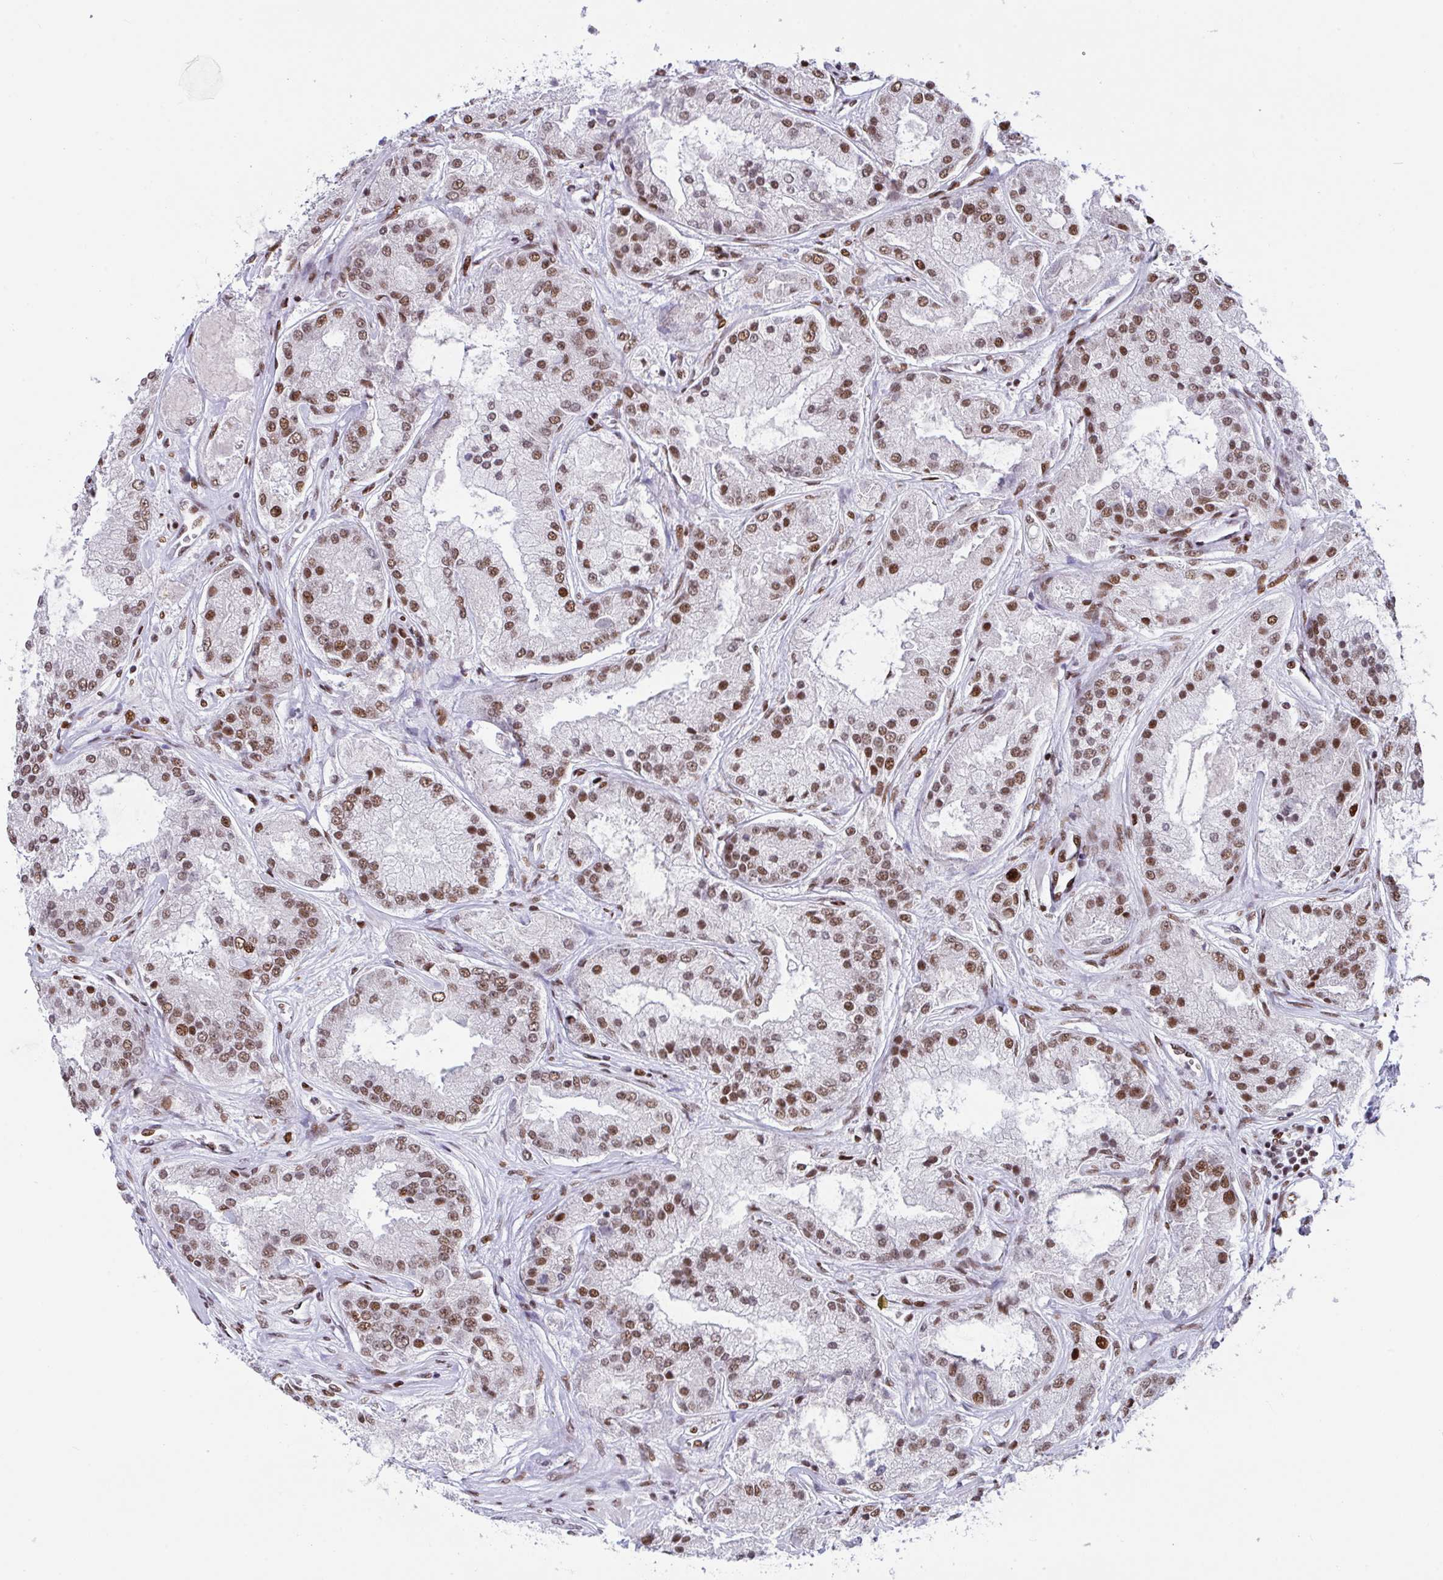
{"staining": {"intensity": "moderate", "quantity": ">75%", "location": "nuclear"}, "tissue": "prostate cancer", "cell_type": "Tumor cells", "image_type": "cancer", "snomed": [{"axis": "morphology", "description": "Adenocarcinoma, High grade"}, {"axis": "topography", "description": "Prostate"}], "caption": "A high-resolution histopathology image shows immunohistochemistry (IHC) staining of prostate cancer, which displays moderate nuclear staining in about >75% of tumor cells.", "gene": "CLP1", "patient": {"sex": "male", "age": 67}}